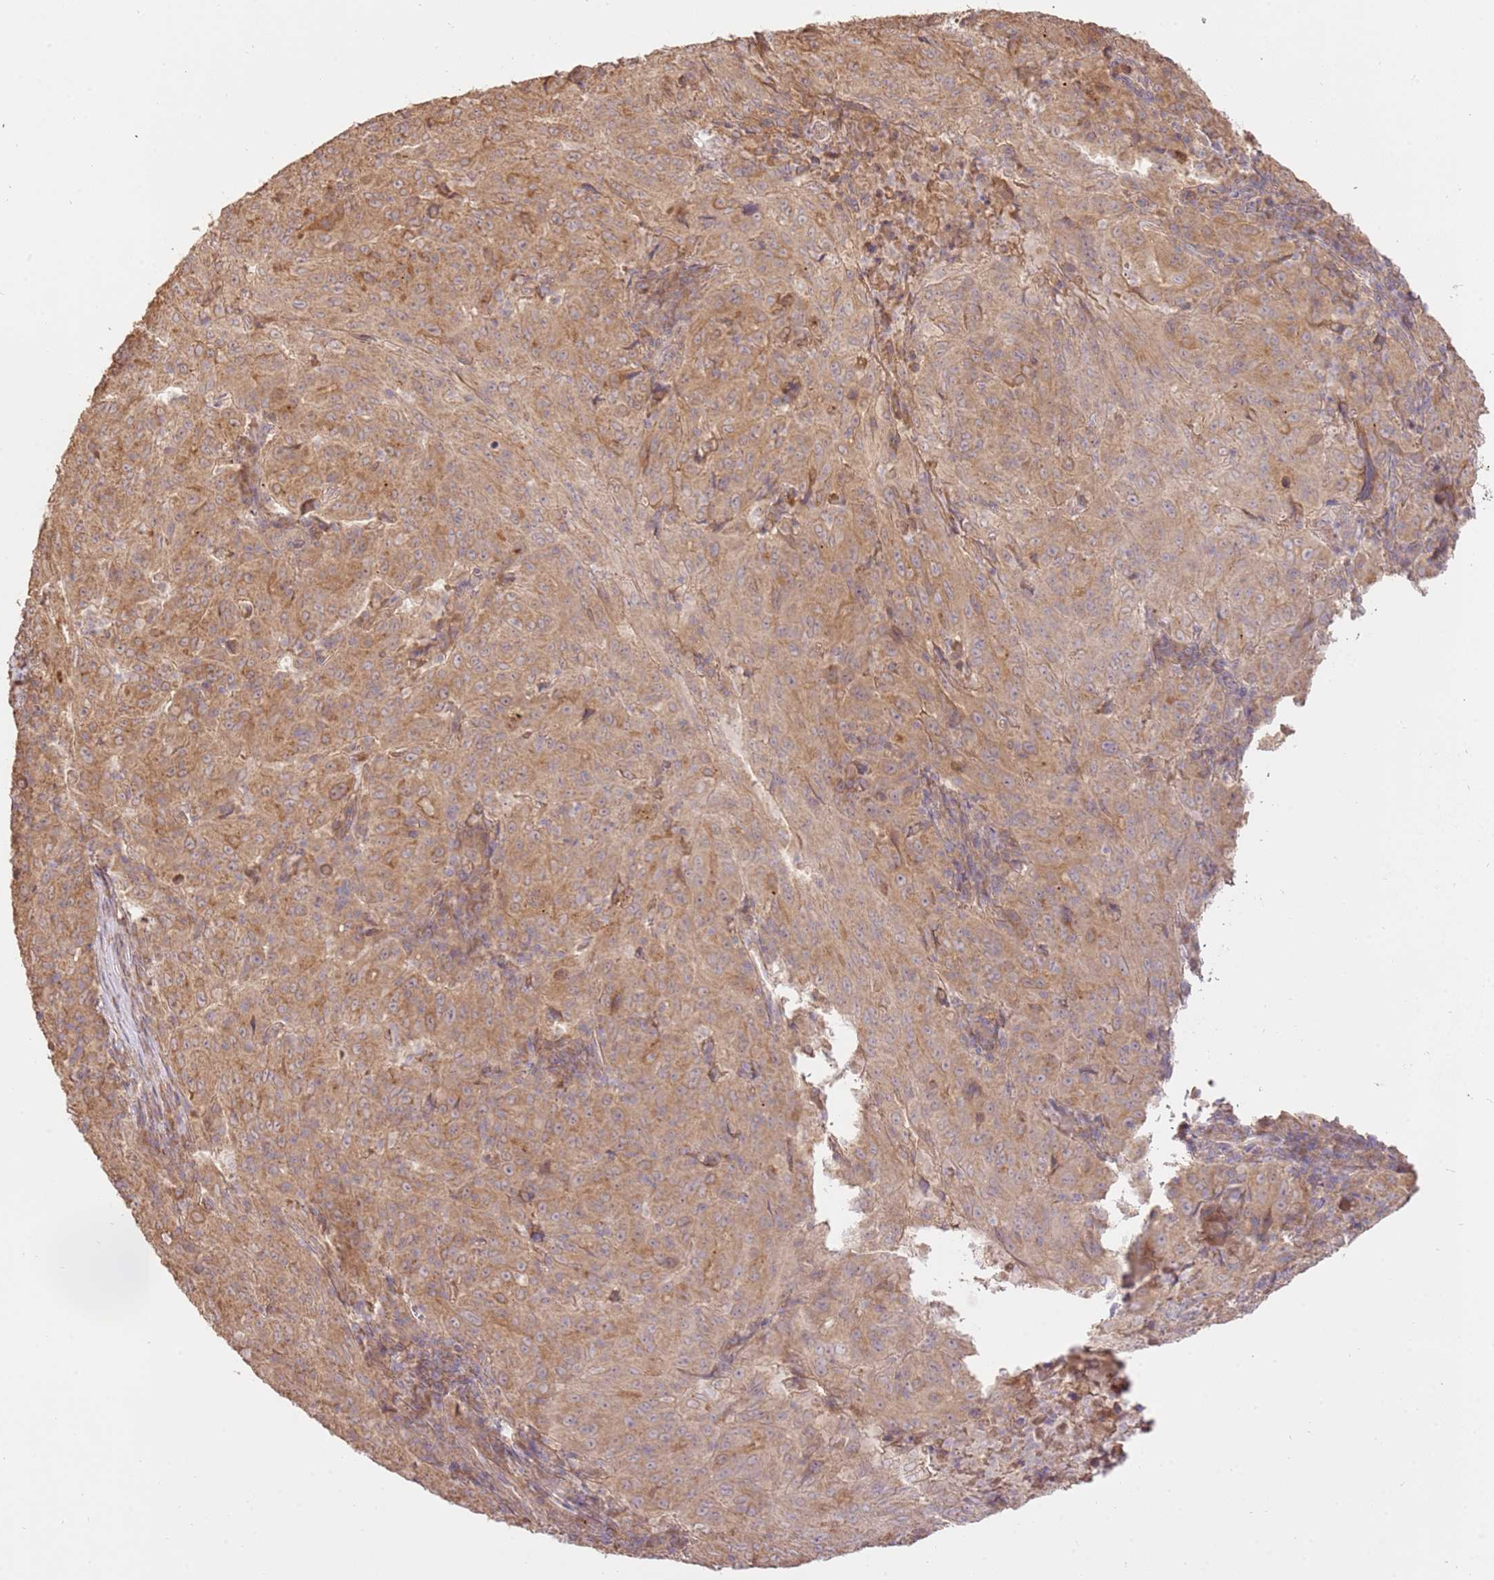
{"staining": {"intensity": "moderate", "quantity": ">75%", "location": "cytoplasmic/membranous"}, "tissue": "pancreatic cancer", "cell_type": "Tumor cells", "image_type": "cancer", "snomed": [{"axis": "morphology", "description": "Adenocarcinoma, NOS"}, {"axis": "topography", "description": "Pancreas"}], "caption": "IHC (DAB (3,3'-diaminobenzidine)) staining of human pancreatic cancer (adenocarcinoma) exhibits moderate cytoplasmic/membranous protein staining in about >75% of tumor cells. (brown staining indicates protein expression, while blue staining denotes nuclei).", "gene": "CEP55", "patient": {"sex": "male", "age": 63}}